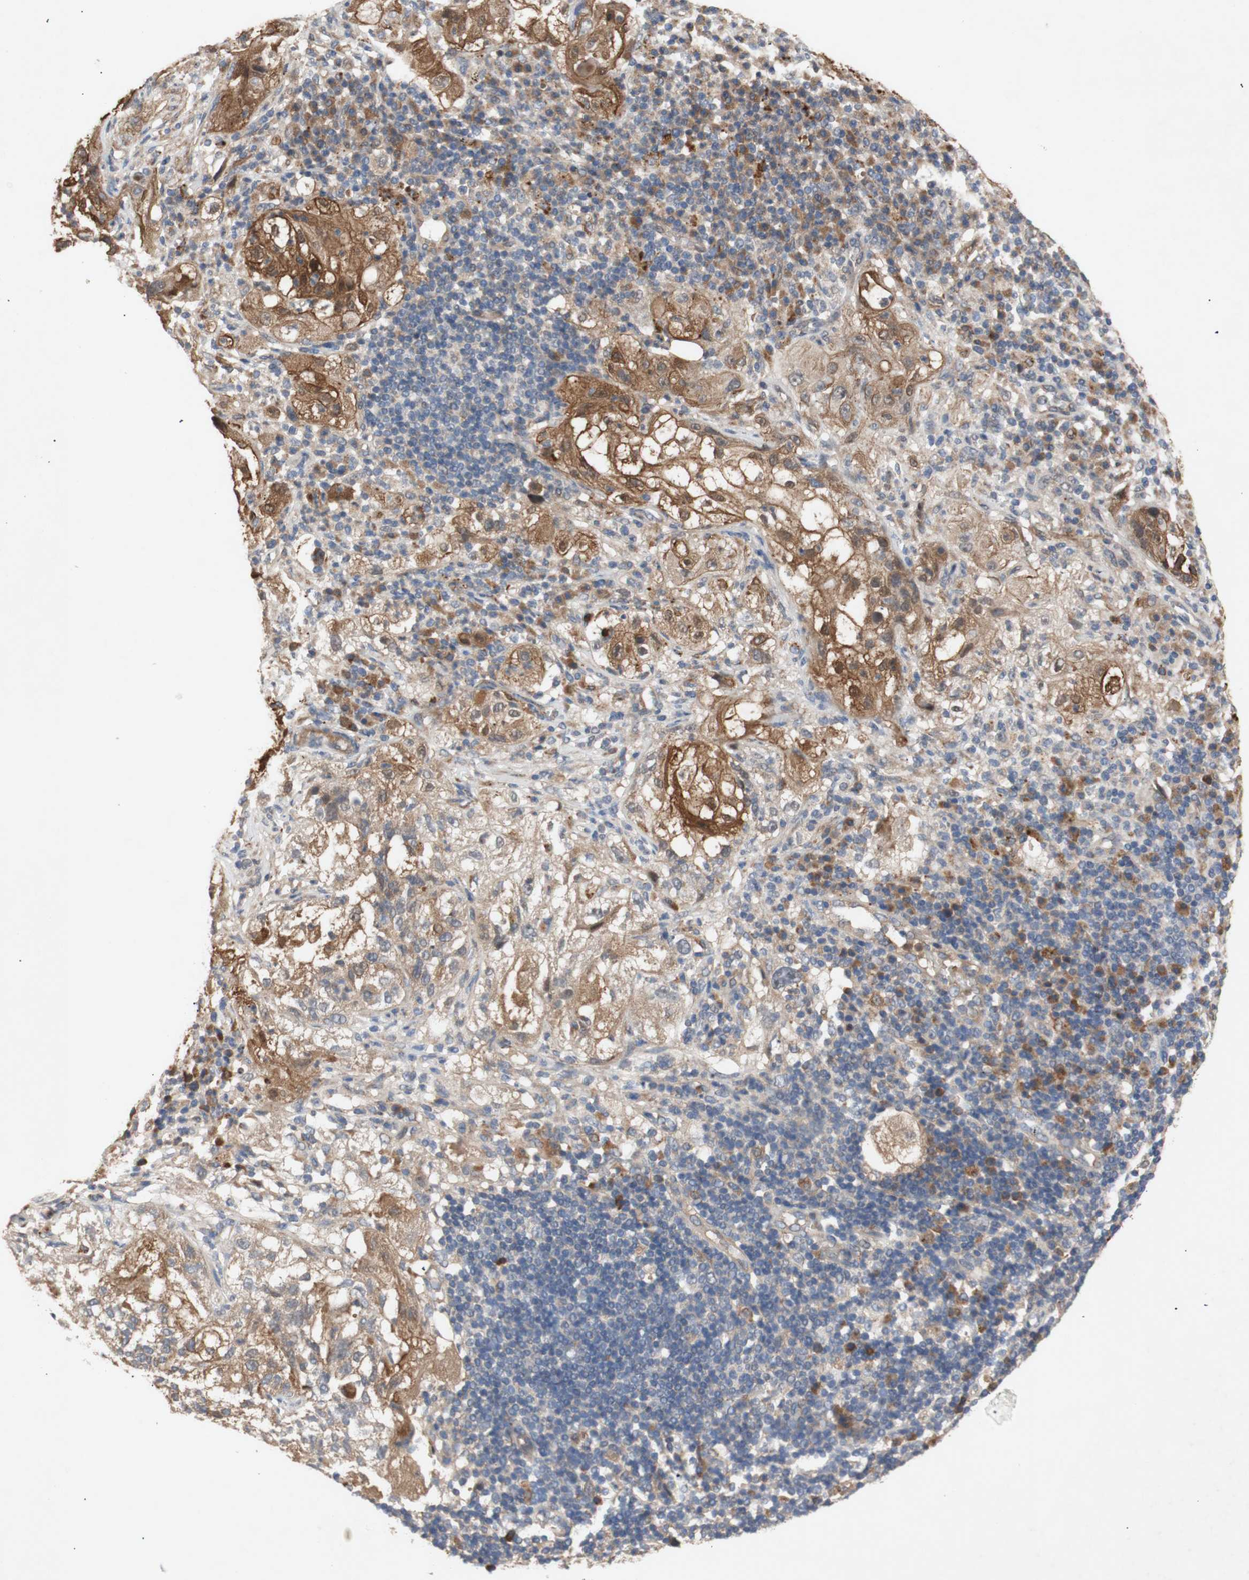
{"staining": {"intensity": "moderate", "quantity": ">75%", "location": "cytoplasmic/membranous"}, "tissue": "lung cancer", "cell_type": "Tumor cells", "image_type": "cancer", "snomed": [{"axis": "morphology", "description": "Inflammation, NOS"}, {"axis": "morphology", "description": "Squamous cell carcinoma, NOS"}, {"axis": "topography", "description": "Lymph node"}, {"axis": "topography", "description": "Soft tissue"}, {"axis": "topography", "description": "Lung"}], "caption": "Moderate cytoplasmic/membranous protein expression is identified in about >75% of tumor cells in squamous cell carcinoma (lung). (brown staining indicates protein expression, while blue staining denotes nuclei).", "gene": "PKN1", "patient": {"sex": "male", "age": 66}}